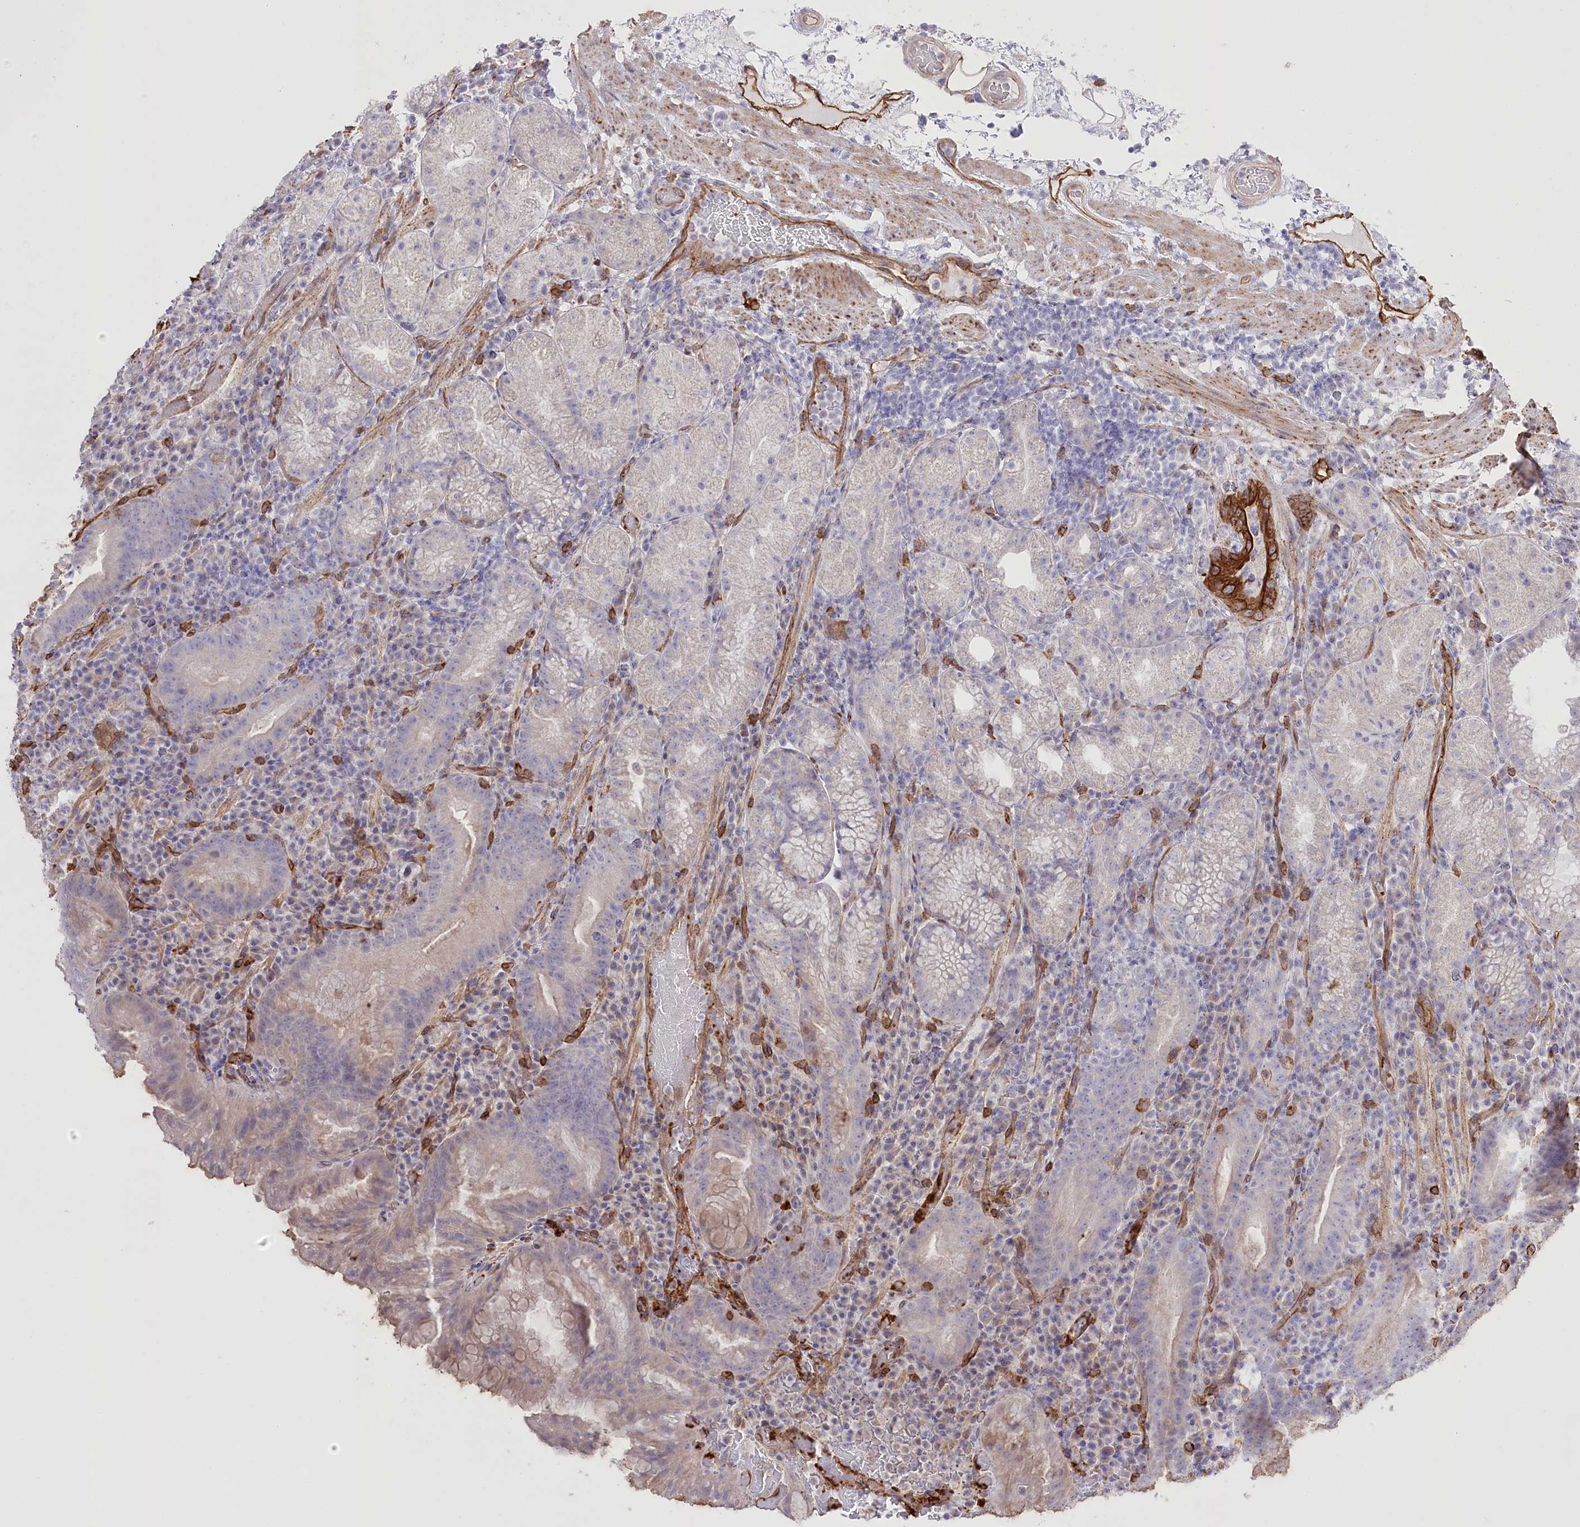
{"staining": {"intensity": "weak", "quantity": "<25%", "location": "cytoplasmic/membranous"}, "tissue": "stomach", "cell_type": "Glandular cells", "image_type": "normal", "snomed": [{"axis": "morphology", "description": "Normal tissue, NOS"}, {"axis": "morphology", "description": "Inflammation, NOS"}, {"axis": "topography", "description": "Stomach"}], "caption": "Immunohistochemistry photomicrograph of unremarkable stomach stained for a protein (brown), which displays no expression in glandular cells. Nuclei are stained in blue.", "gene": "SLC39A10", "patient": {"sex": "male", "age": 79}}